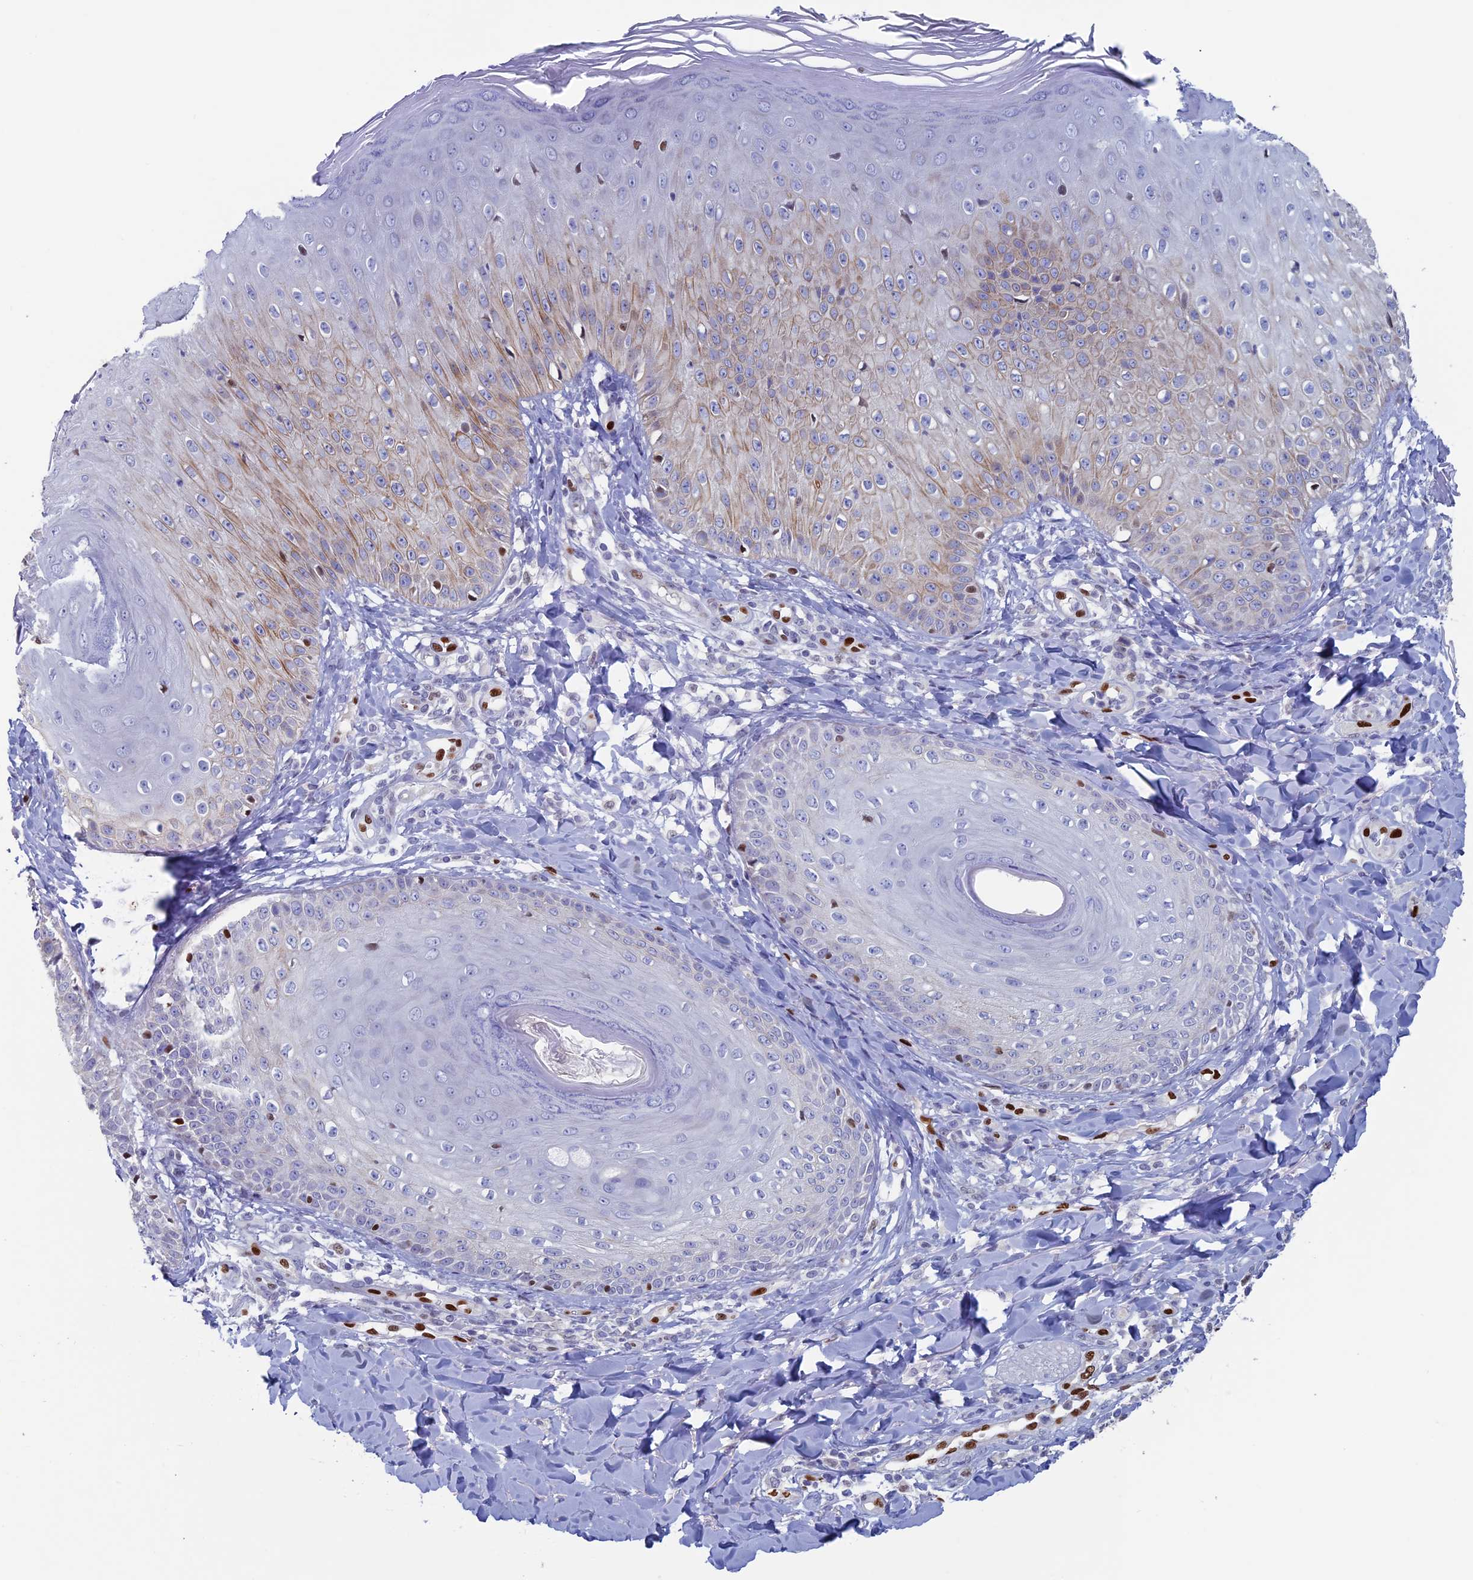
{"staining": {"intensity": "moderate", "quantity": "<25%", "location": "nuclear"}, "tissue": "skin", "cell_type": "Epidermal cells", "image_type": "normal", "snomed": [{"axis": "morphology", "description": "Normal tissue, NOS"}, {"axis": "morphology", "description": "Inflammation, NOS"}, {"axis": "topography", "description": "Soft tissue"}, {"axis": "topography", "description": "Anal"}], "caption": "This photomicrograph demonstrates immunohistochemistry staining of benign skin, with low moderate nuclear expression in approximately <25% of epidermal cells.", "gene": "NOL4L", "patient": {"sex": "female", "age": 15}}